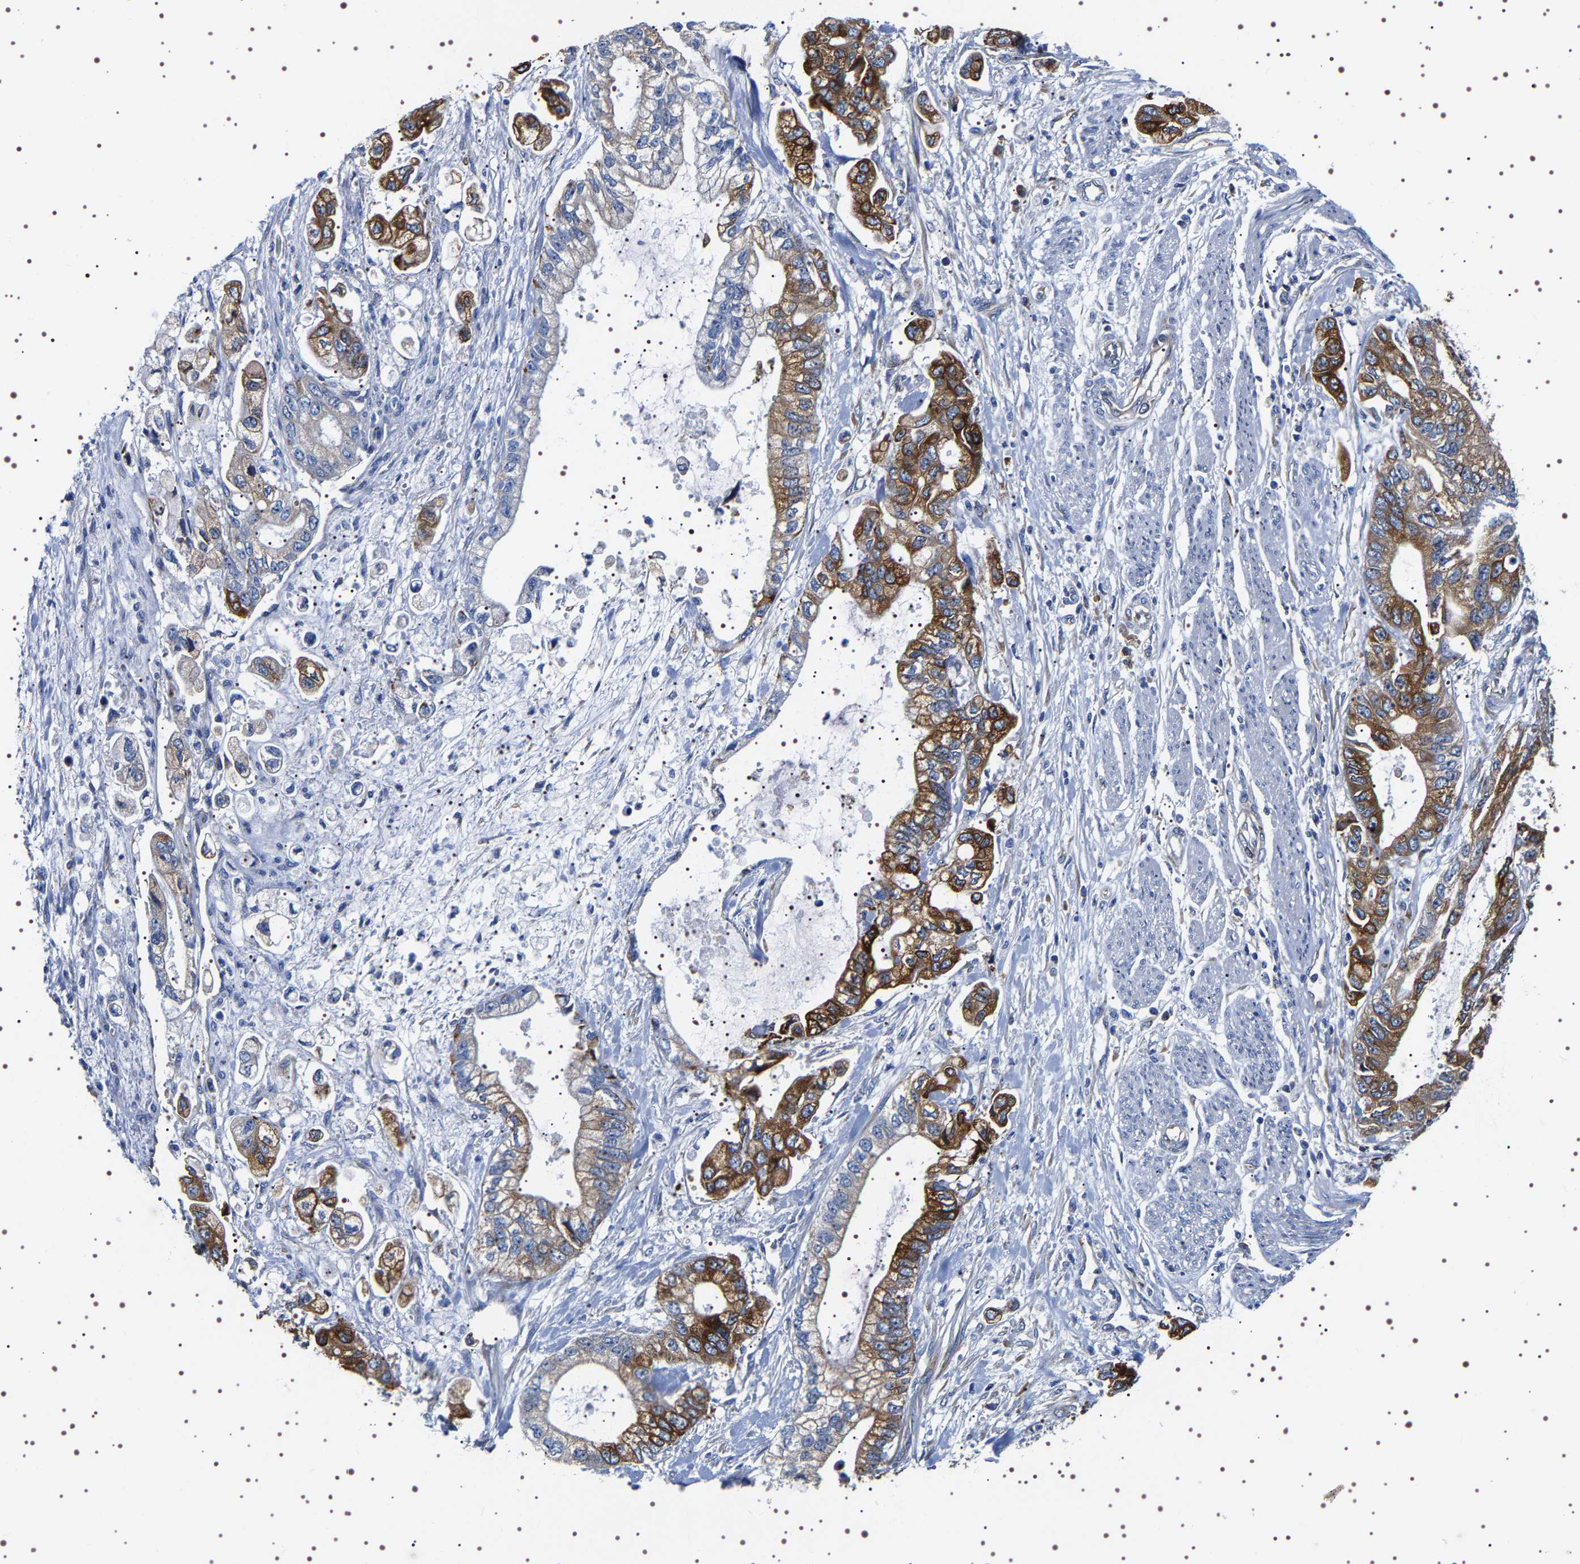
{"staining": {"intensity": "moderate", "quantity": "25%-75%", "location": "cytoplasmic/membranous"}, "tissue": "stomach cancer", "cell_type": "Tumor cells", "image_type": "cancer", "snomed": [{"axis": "morphology", "description": "Normal tissue, NOS"}, {"axis": "morphology", "description": "Adenocarcinoma, NOS"}, {"axis": "topography", "description": "Stomach"}], "caption": "Protein analysis of stomach cancer tissue shows moderate cytoplasmic/membranous staining in approximately 25%-75% of tumor cells.", "gene": "SQLE", "patient": {"sex": "male", "age": 62}}